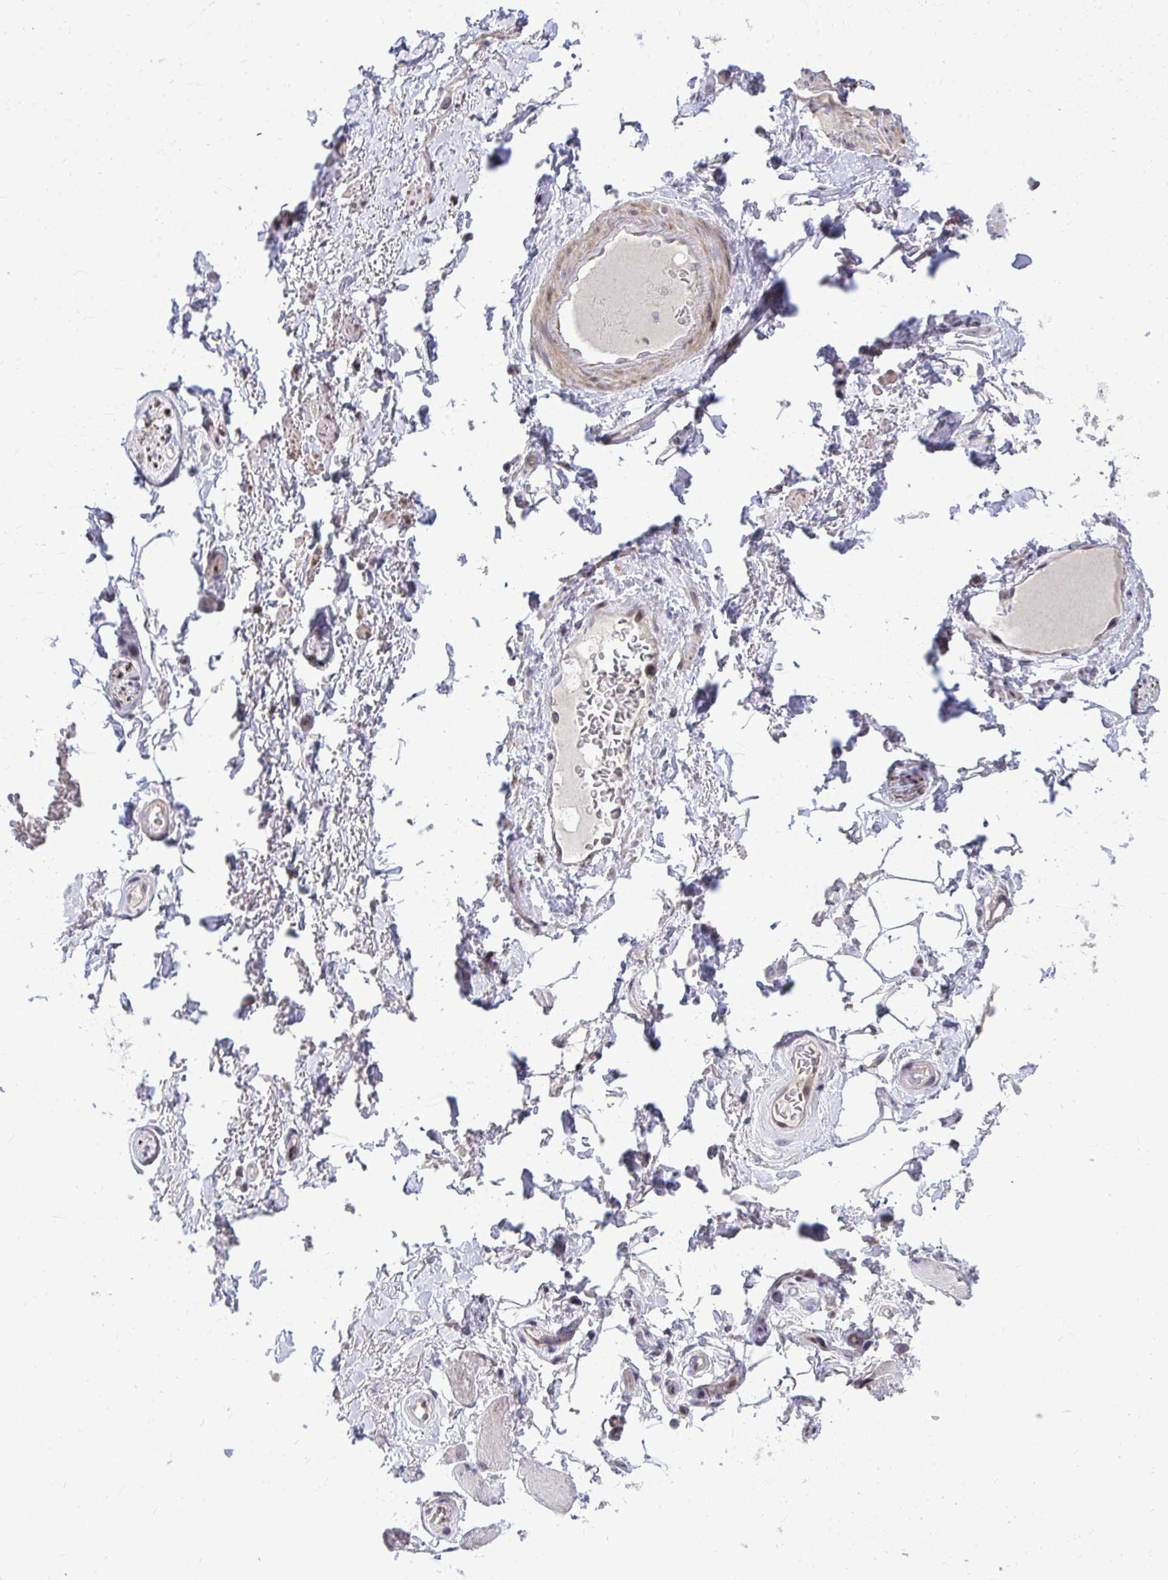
{"staining": {"intensity": "negative", "quantity": "none", "location": "none"}, "tissue": "adipose tissue", "cell_type": "Adipocytes", "image_type": "normal", "snomed": [{"axis": "morphology", "description": "Normal tissue, NOS"}, {"axis": "topography", "description": "Peripheral nerve tissue"}], "caption": "Human adipose tissue stained for a protein using IHC shows no expression in adipocytes.", "gene": "DLX4", "patient": {"sex": "male", "age": 51}}